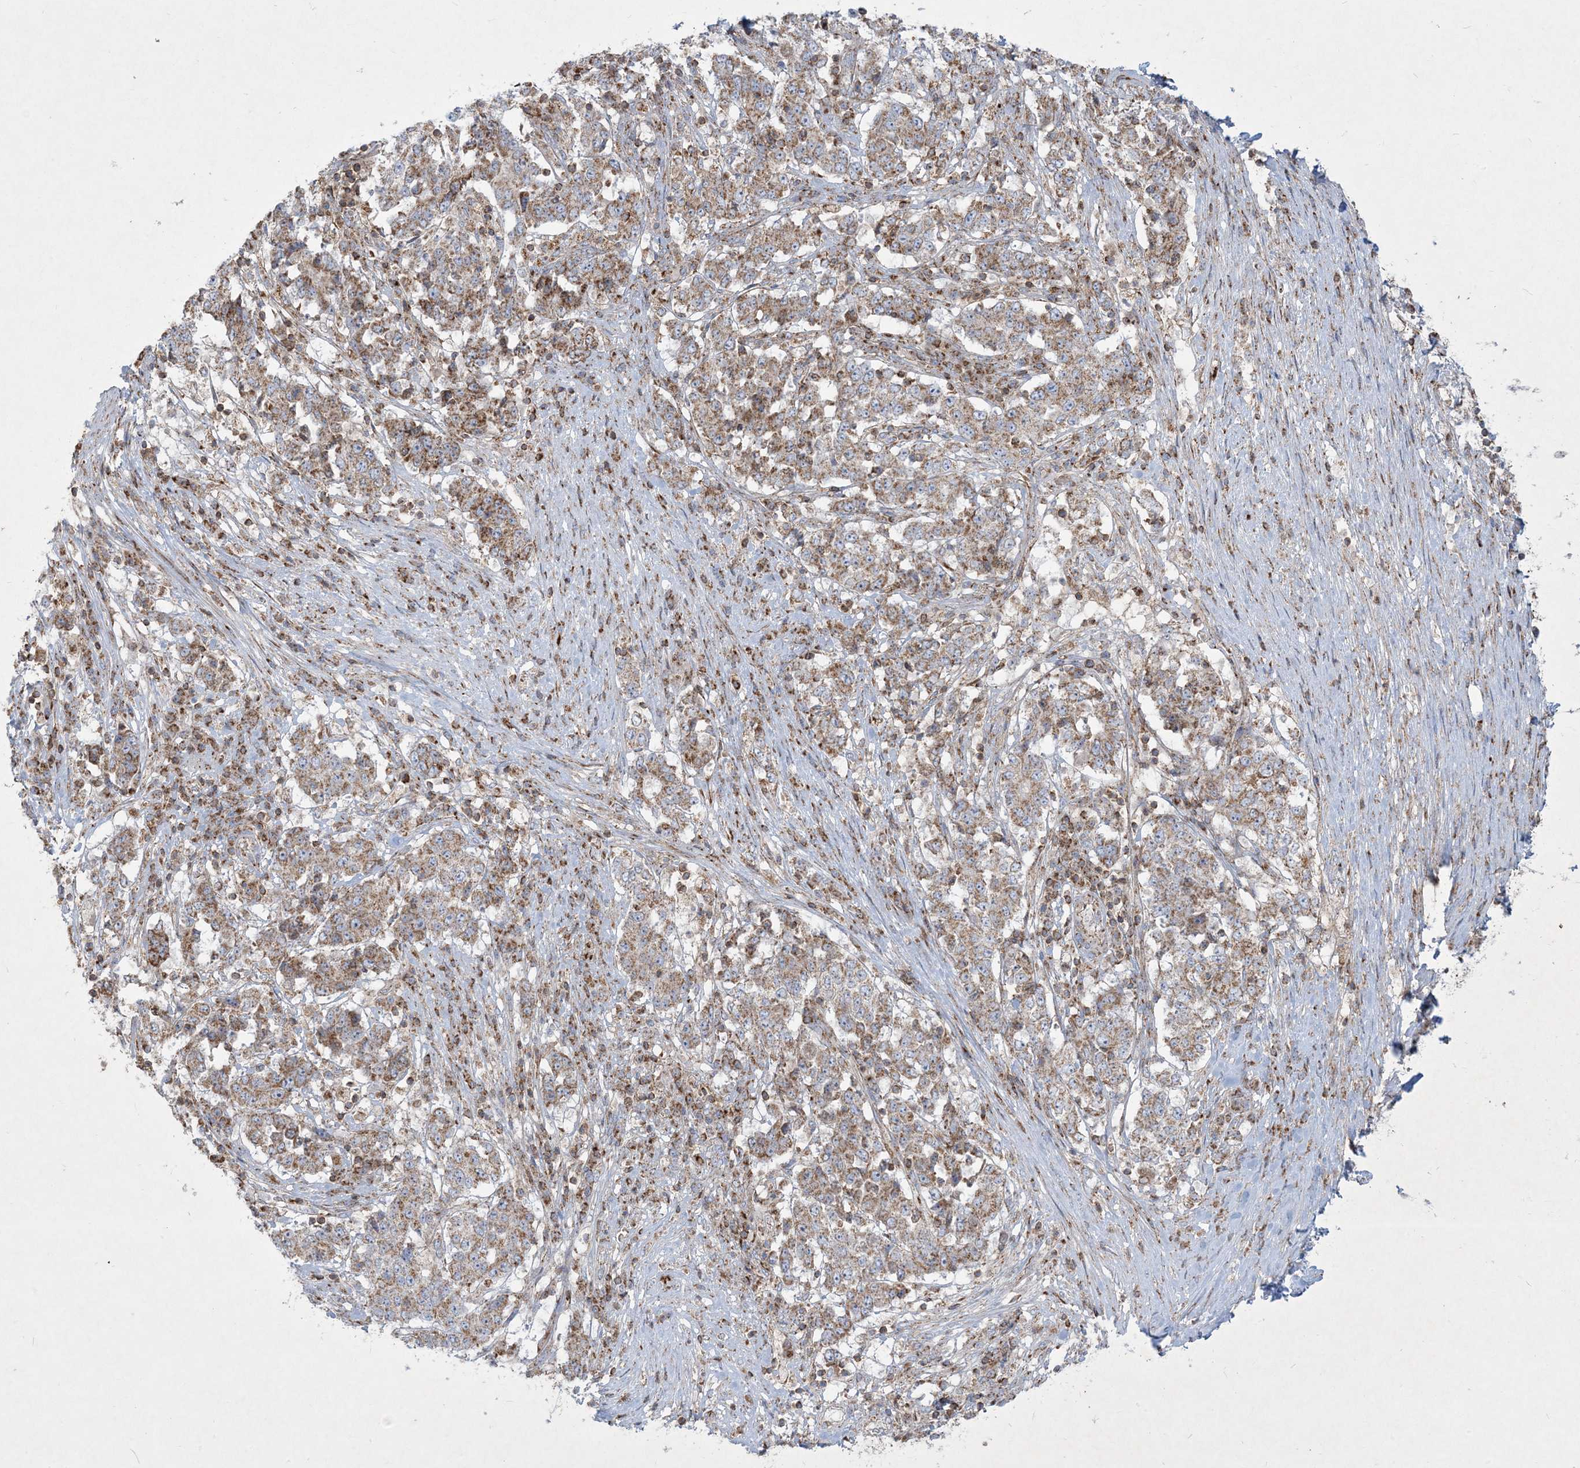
{"staining": {"intensity": "moderate", "quantity": ">75%", "location": "cytoplasmic/membranous"}, "tissue": "stomach cancer", "cell_type": "Tumor cells", "image_type": "cancer", "snomed": [{"axis": "morphology", "description": "Adenocarcinoma, NOS"}, {"axis": "topography", "description": "Stomach"}], "caption": "There is medium levels of moderate cytoplasmic/membranous positivity in tumor cells of adenocarcinoma (stomach), as demonstrated by immunohistochemical staining (brown color).", "gene": "BEND4", "patient": {"sex": "male", "age": 59}}